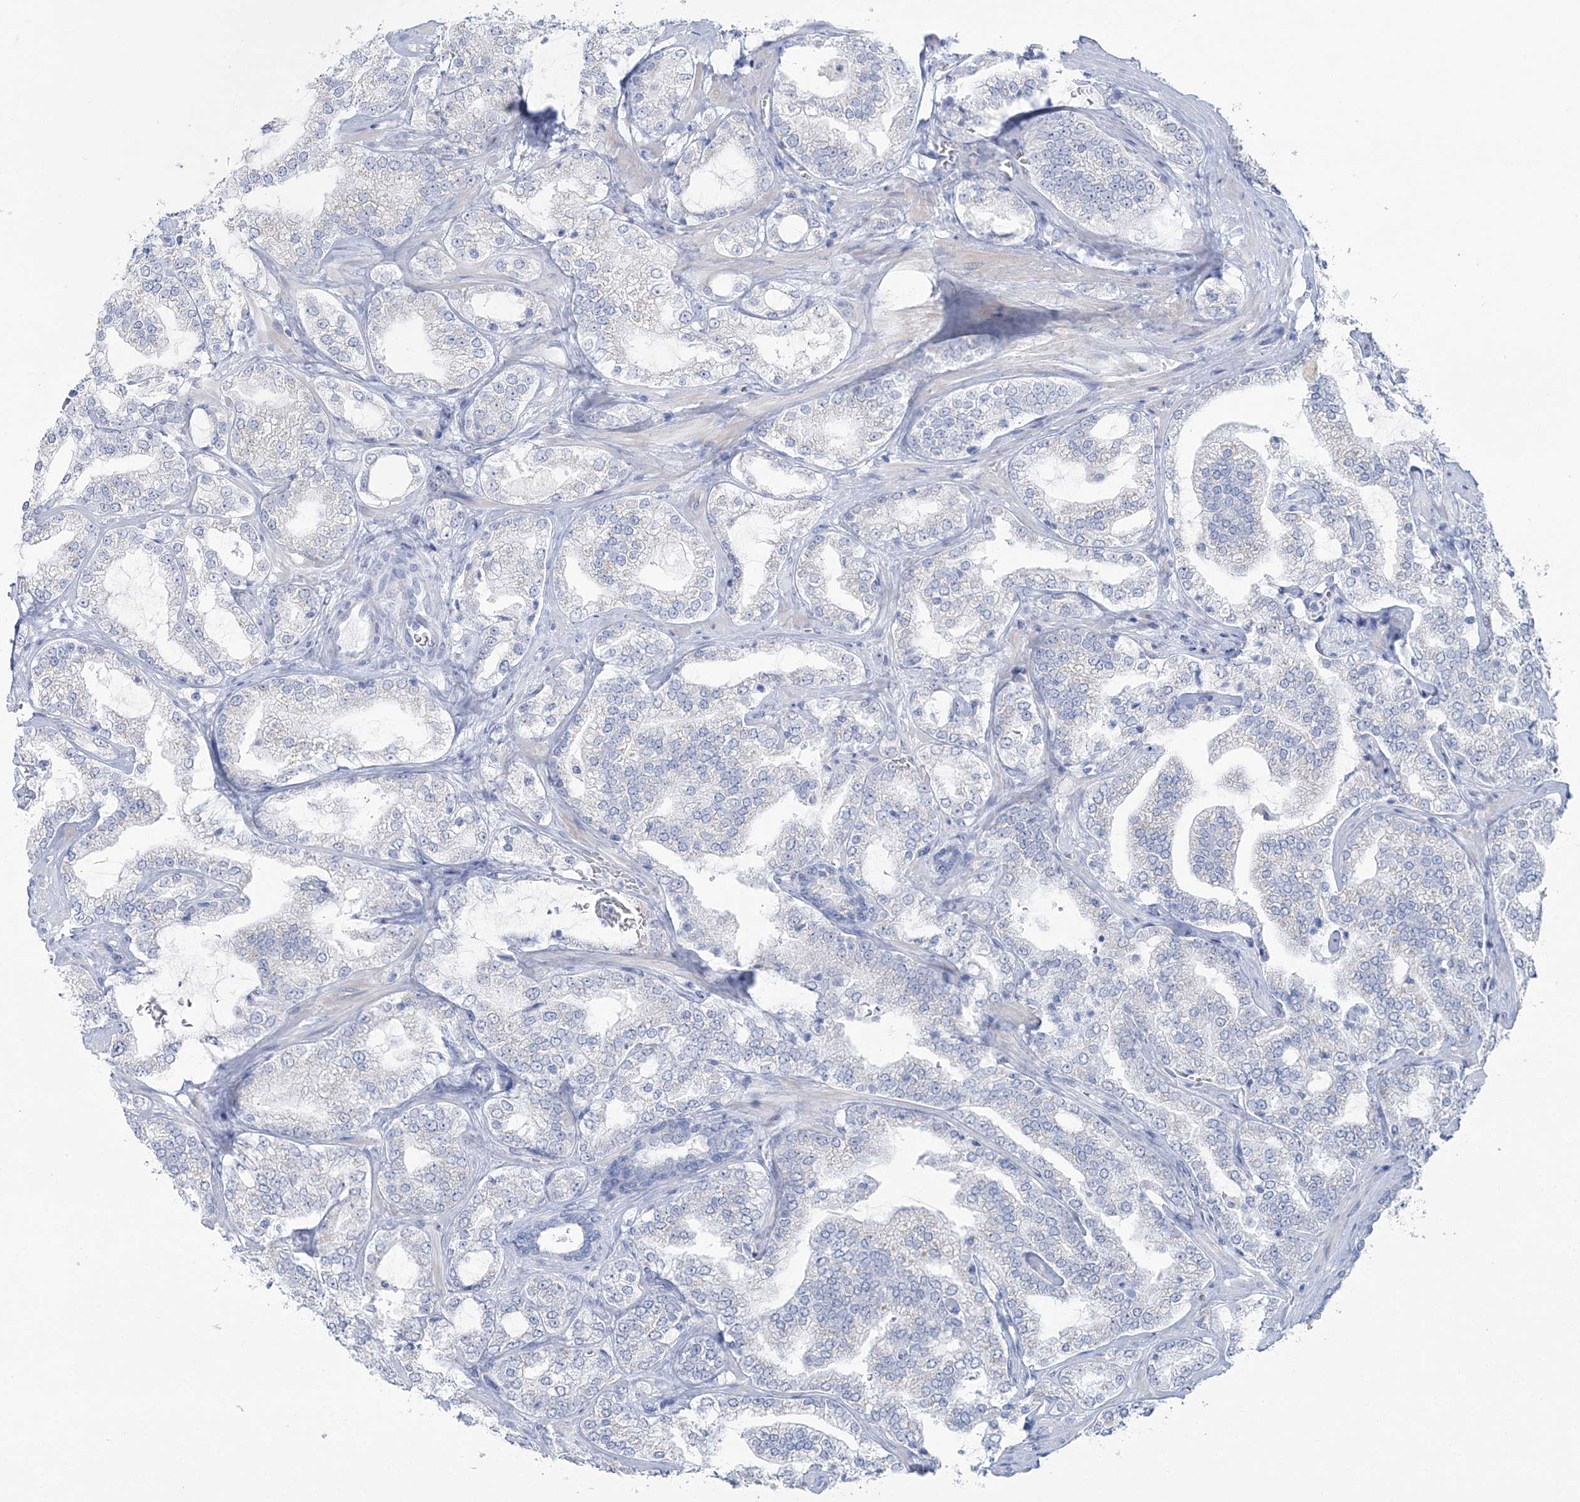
{"staining": {"intensity": "negative", "quantity": "none", "location": "none"}, "tissue": "prostate cancer", "cell_type": "Tumor cells", "image_type": "cancer", "snomed": [{"axis": "morphology", "description": "Adenocarcinoma, High grade"}, {"axis": "topography", "description": "Prostate"}], "caption": "A micrograph of prostate high-grade adenocarcinoma stained for a protein demonstrates no brown staining in tumor cells.", "gene": "ZNF843", "patient": {"sex": "male", "age": 64}}